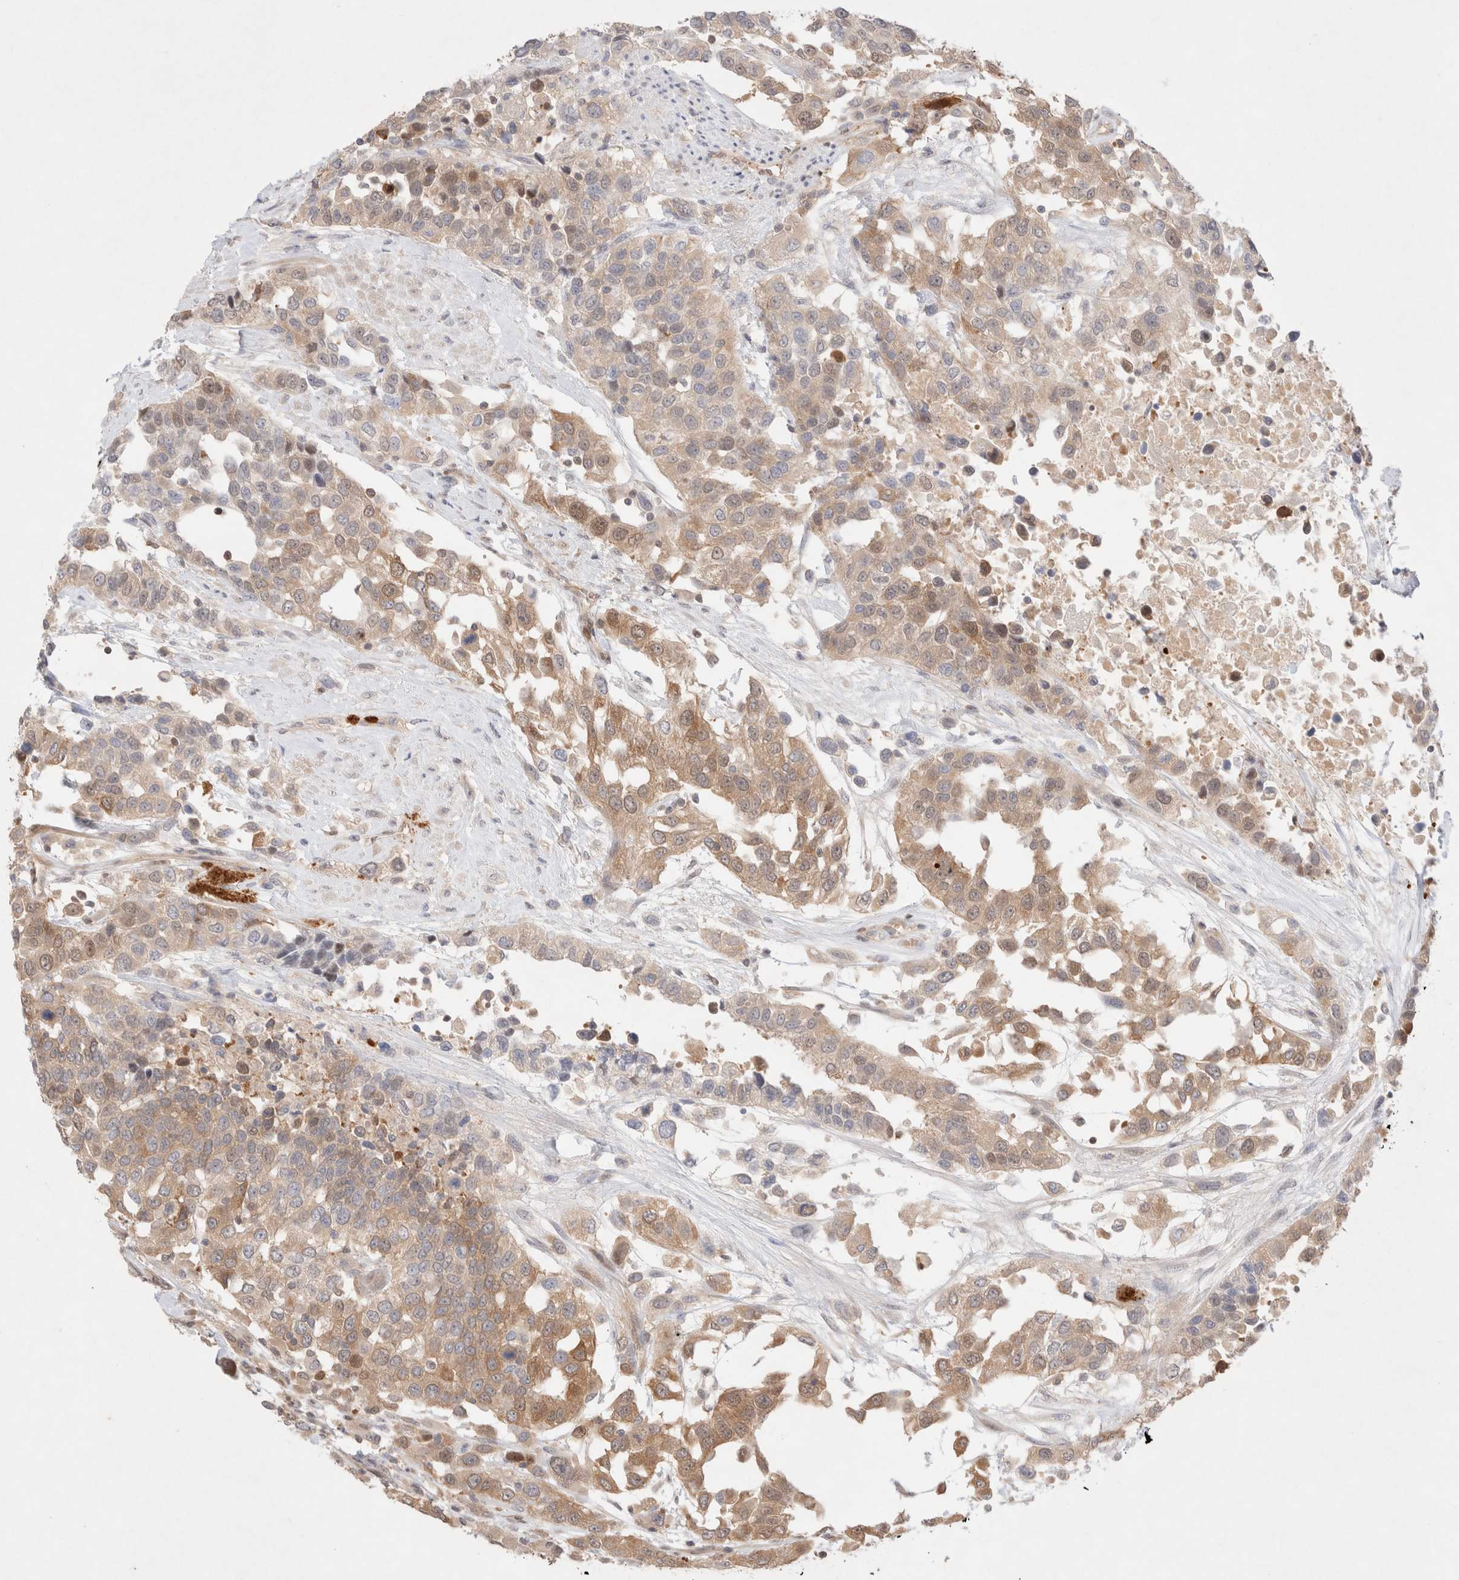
{"staining": {"intensity": "moderate", "quantity": ">75%", "location": "cytoplasmic/membranous"}, "tissue": "urothelial cancer", "cell_type": "Tumor cells", "image_type": "cancer", "snomed": [{"axis": "morphology", "description": "Urothelial carcinoma, High grade"}, {"axis": "topography", "description": "Urinary bladder"}], "caption": "There is medium levels of moderate cytoplasmic/membranous staining in tumor cells of high-grade urothelial carcinoma, as demonstrated by immunohistochemical staining (brown color).", "gene": "STARD10", "patient": {"sex": "female", "age": 80}}